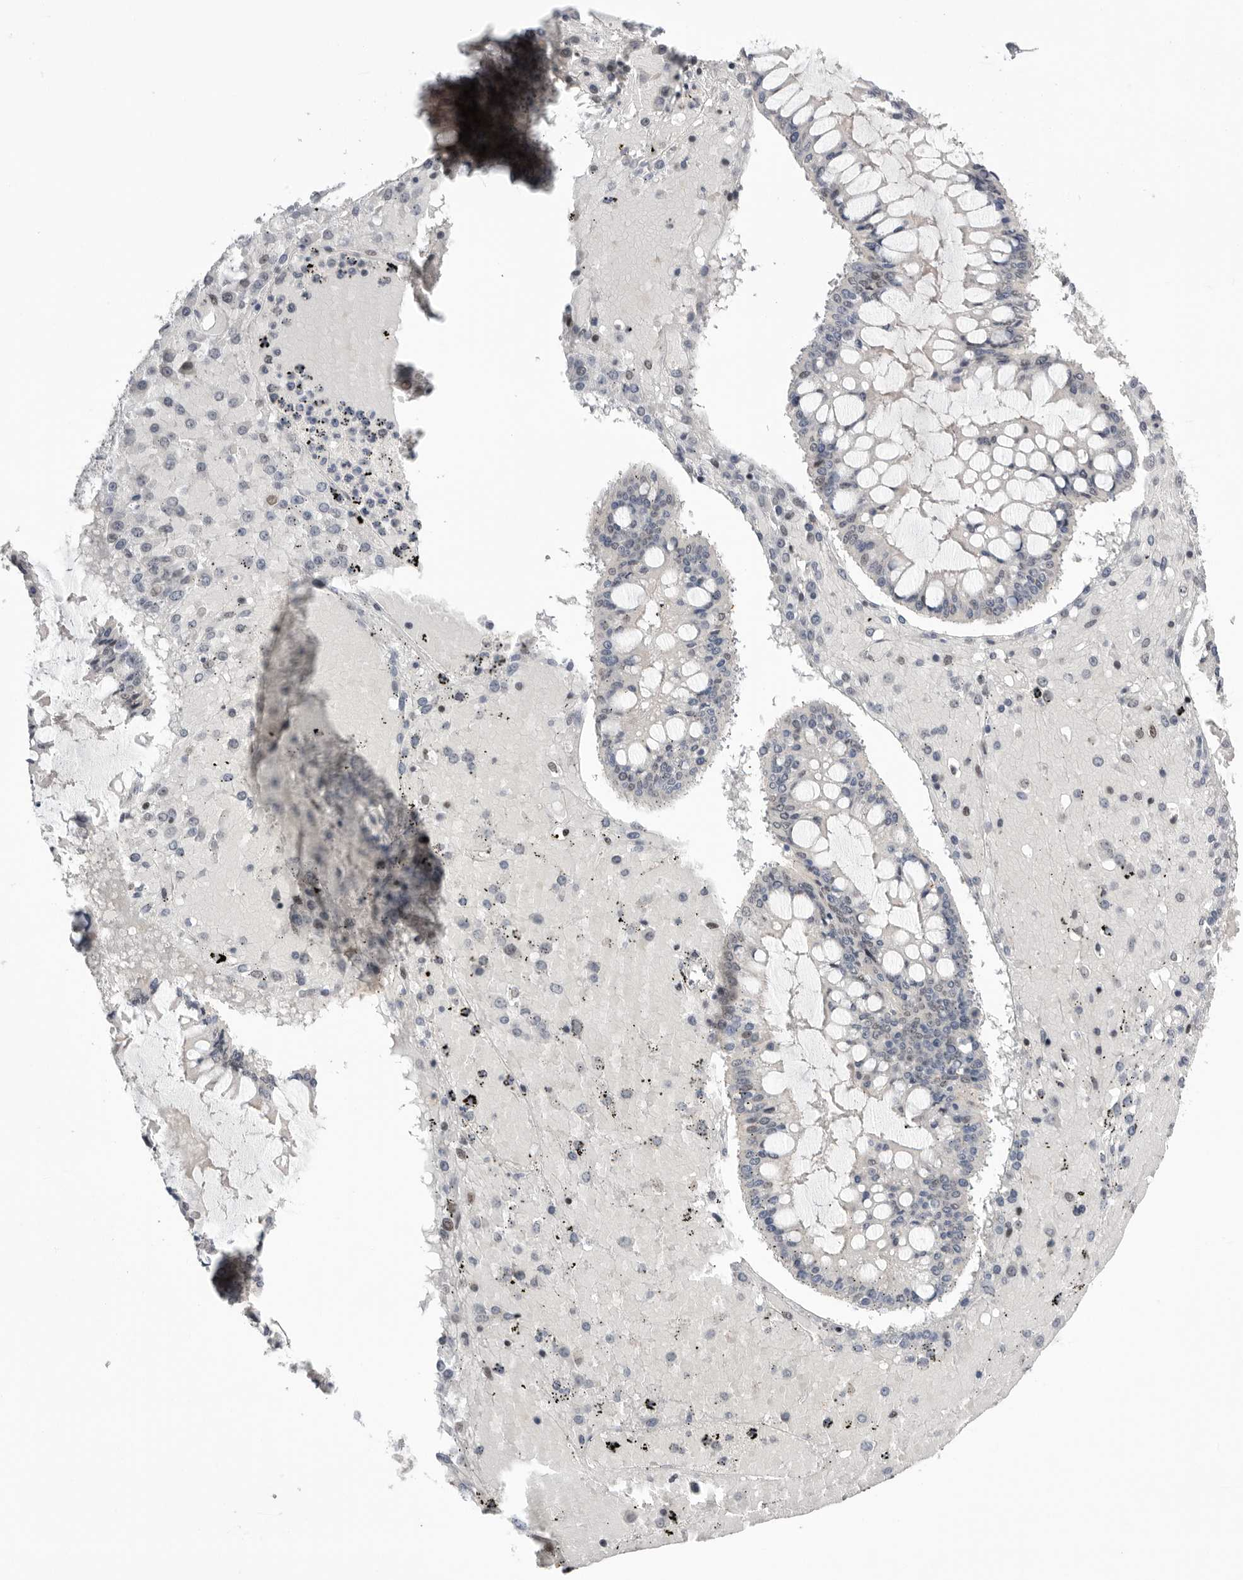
{"staining": {"intensity": "negative", "quantity": "none", "location": "none"}, "tissue": "ovarian cancer", "cell_type": "Tumor cells", "image_type": "cancer", "snomed": [{"axis": "morphology", "description": "Cystadenocarcinoma, mucinous, NOS"}, {"axis": "topography", "description": "Ovary"}], "caption": "Micrograph shows no significant protein staining in tumor cells of ovarian mucinous cystadenocarcinoma.", "gene": "POU5F1", "patient": {"sex": "female", "age": 73}}